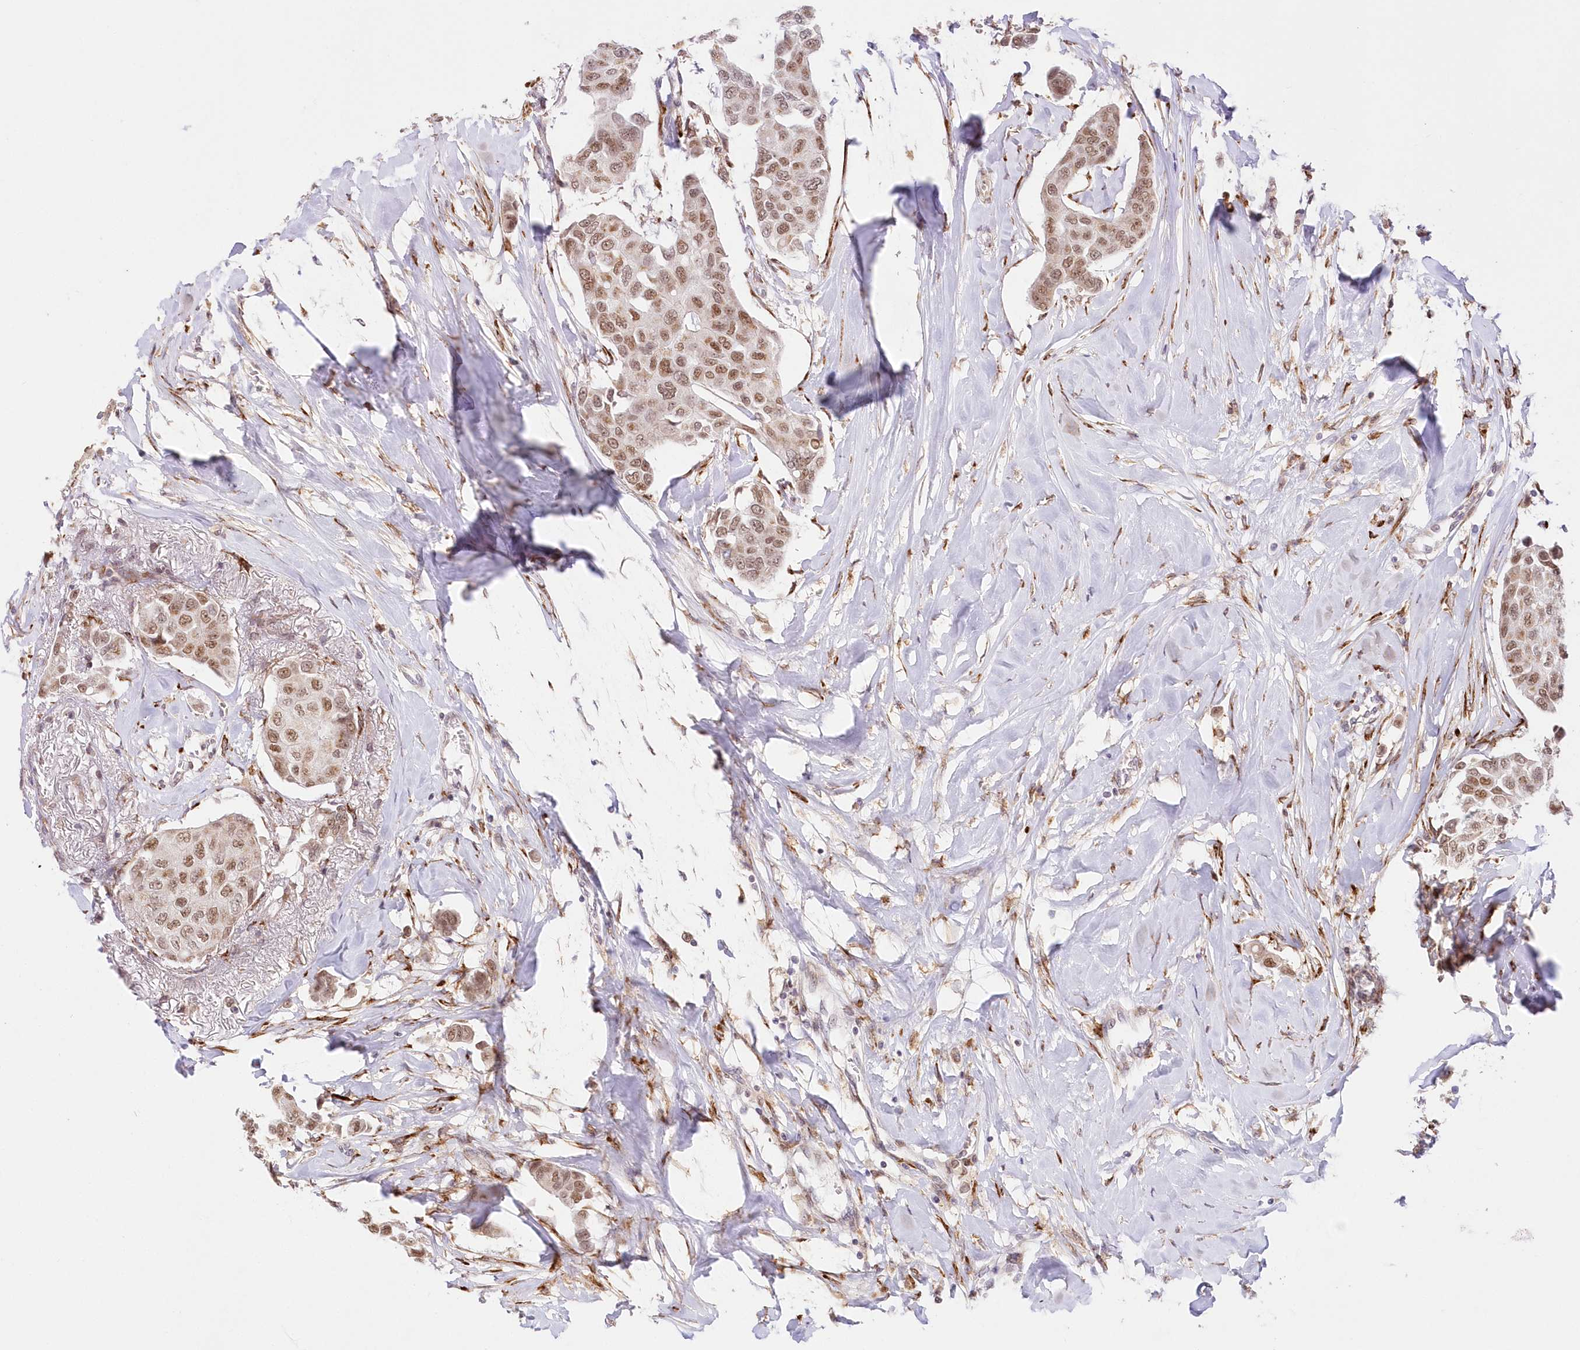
{"staining": {"intensity": "moderate", "quantity": ">75%", "location": "nuclear"}, "tissue": "breast cancer", "cell_type": "Tumor cells", "image_type": "cancer", "snomed": [{"axis": "morphology", "description": "Duct carcinoma"}, {"axis": "topography", "description": "Breast"}], "caption": "Moderate nuclear protein positivity is identified in about >75% of tumor cells in breast cancer.", "gene": "LDB1", "patient": {"sex": "female", "age": 80}}